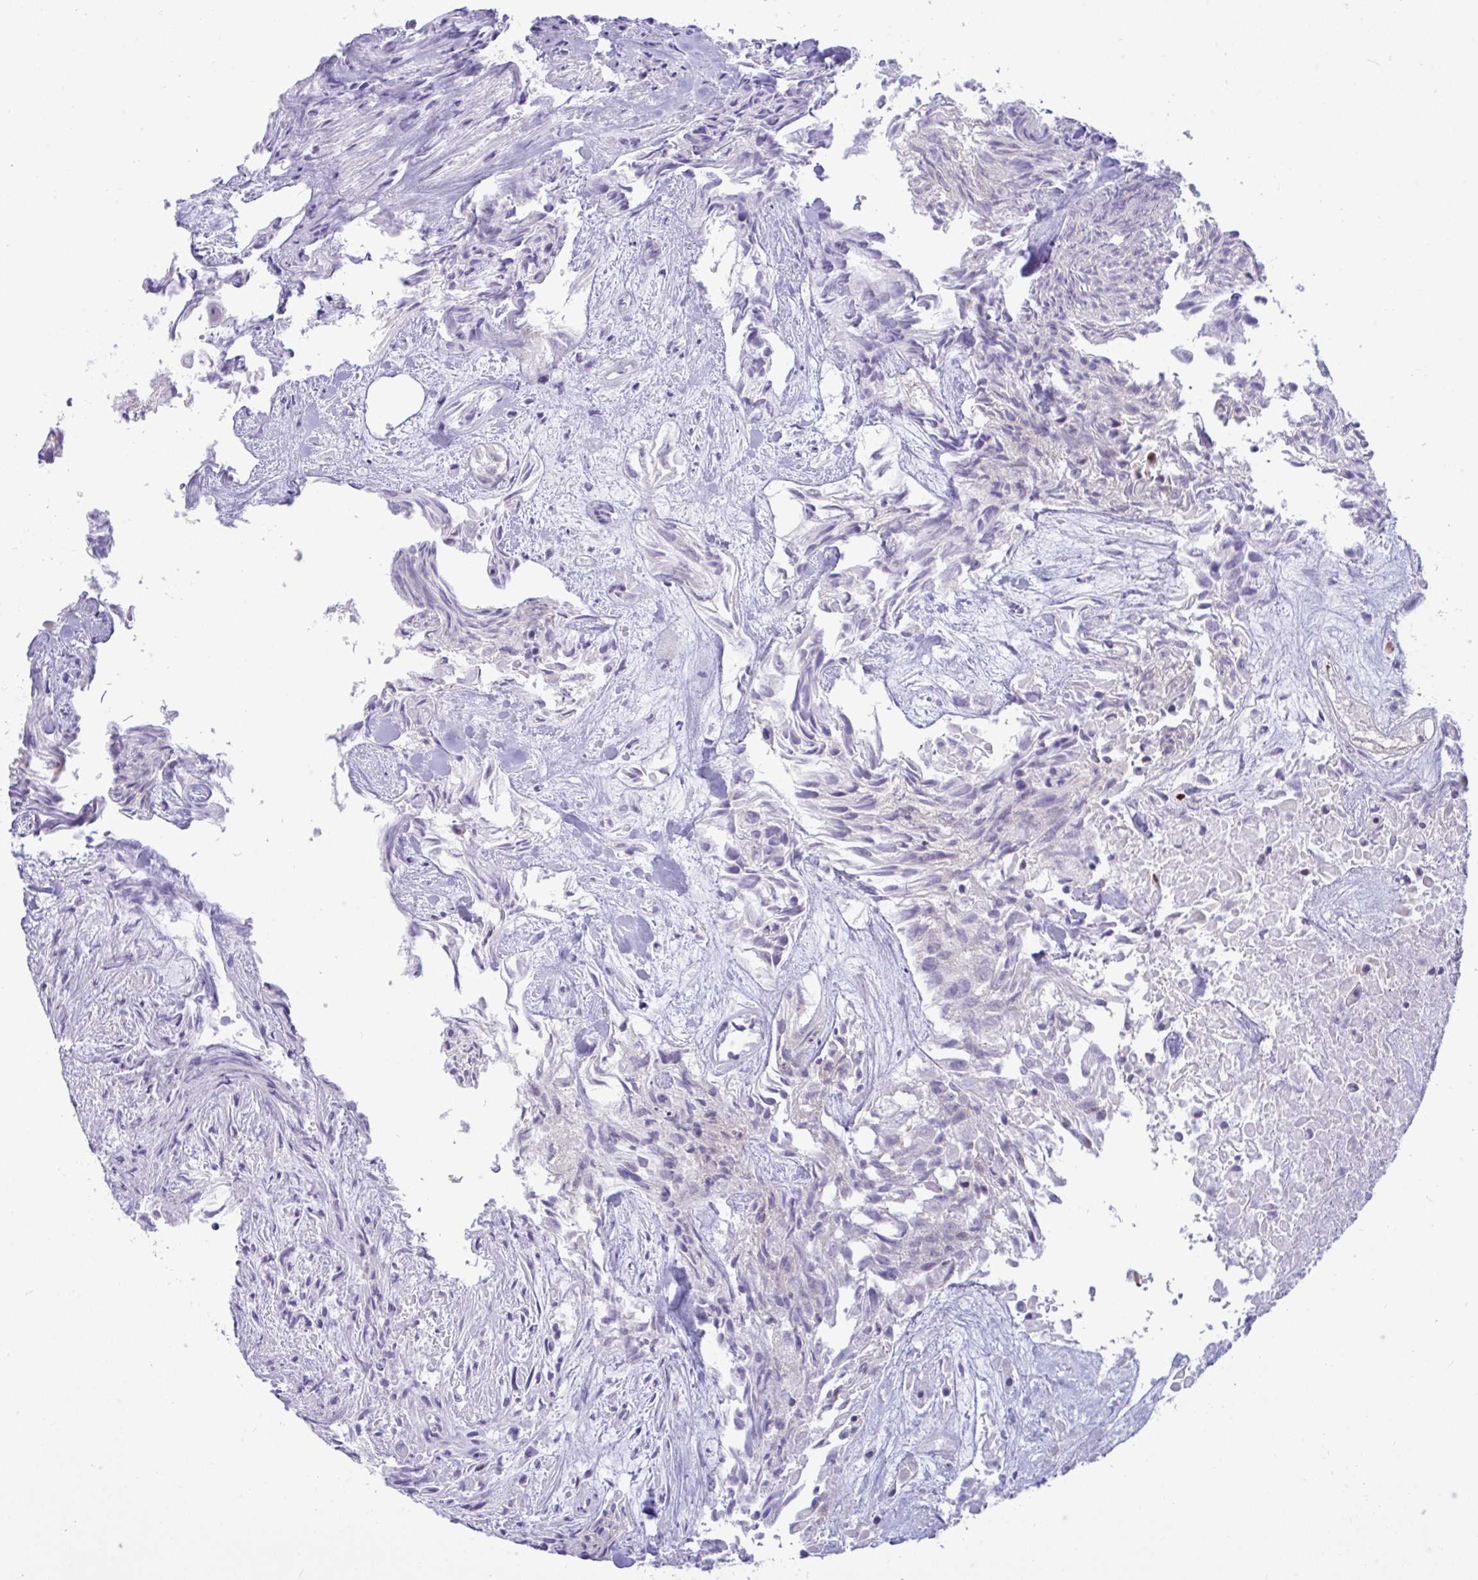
{"staining": {"intensity": "negative", "quantity": "none", "location": "none"}, "tissue": "urothelial cancer", "cell_type": "Tumor cells", "image_type": "cancer", "snomed": [{"axis": "morphology", "description": "Urothelial carcinoma, High grade"}, {"axis": "topography", "description": "Urinary bladder"}], "caption": "A photomicrograph of urothelial cancer stained for a protein reveals no brown staining in tumor cells.", "gene": "ZNF485", "patient": {"sex": "male", "age": 56}}